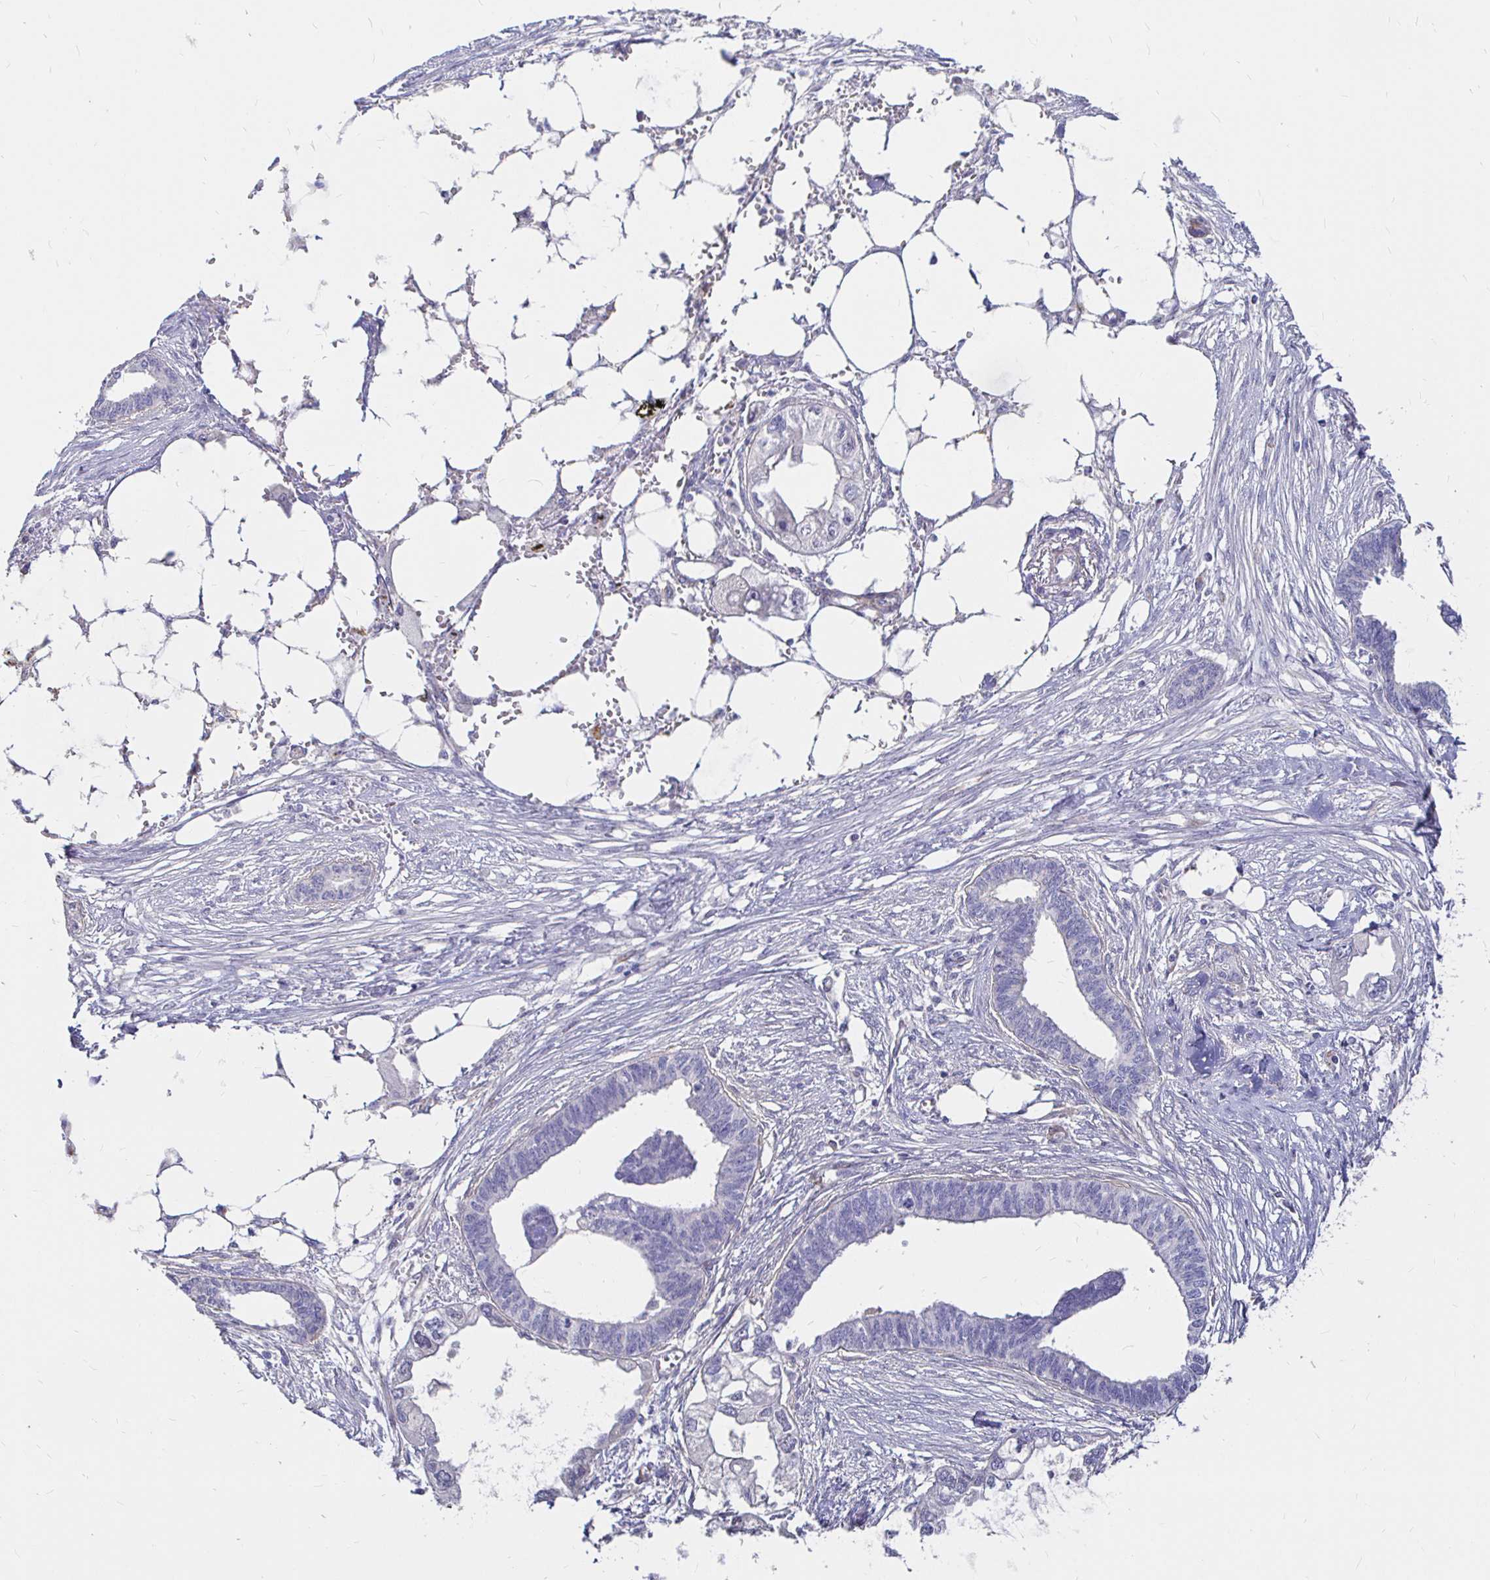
{"staining": {"intensity": "negative", "quantity": "none", "location": "none"}, "tissue": "endometrial cancer", "cell_type": "Tumor cells", "image_type": "cancer", "snomed": [{"axis": "morphology", "description": "Adenocarcinoma, NOS"}, {"axis": "morphology", "description": "Adenocarcinoma, metastatic, NOS"}, {"axis": "topography", "description": "Adipose tissue"}, {"axis": "topography", "description": "Endometrium"}], "caption": "There is no significant expression in tumor cells of endometrial cancer (adenocarcinoma).", "gene": "PALM2AKAP2", "patient": {"sex": "female", "age": 67}}